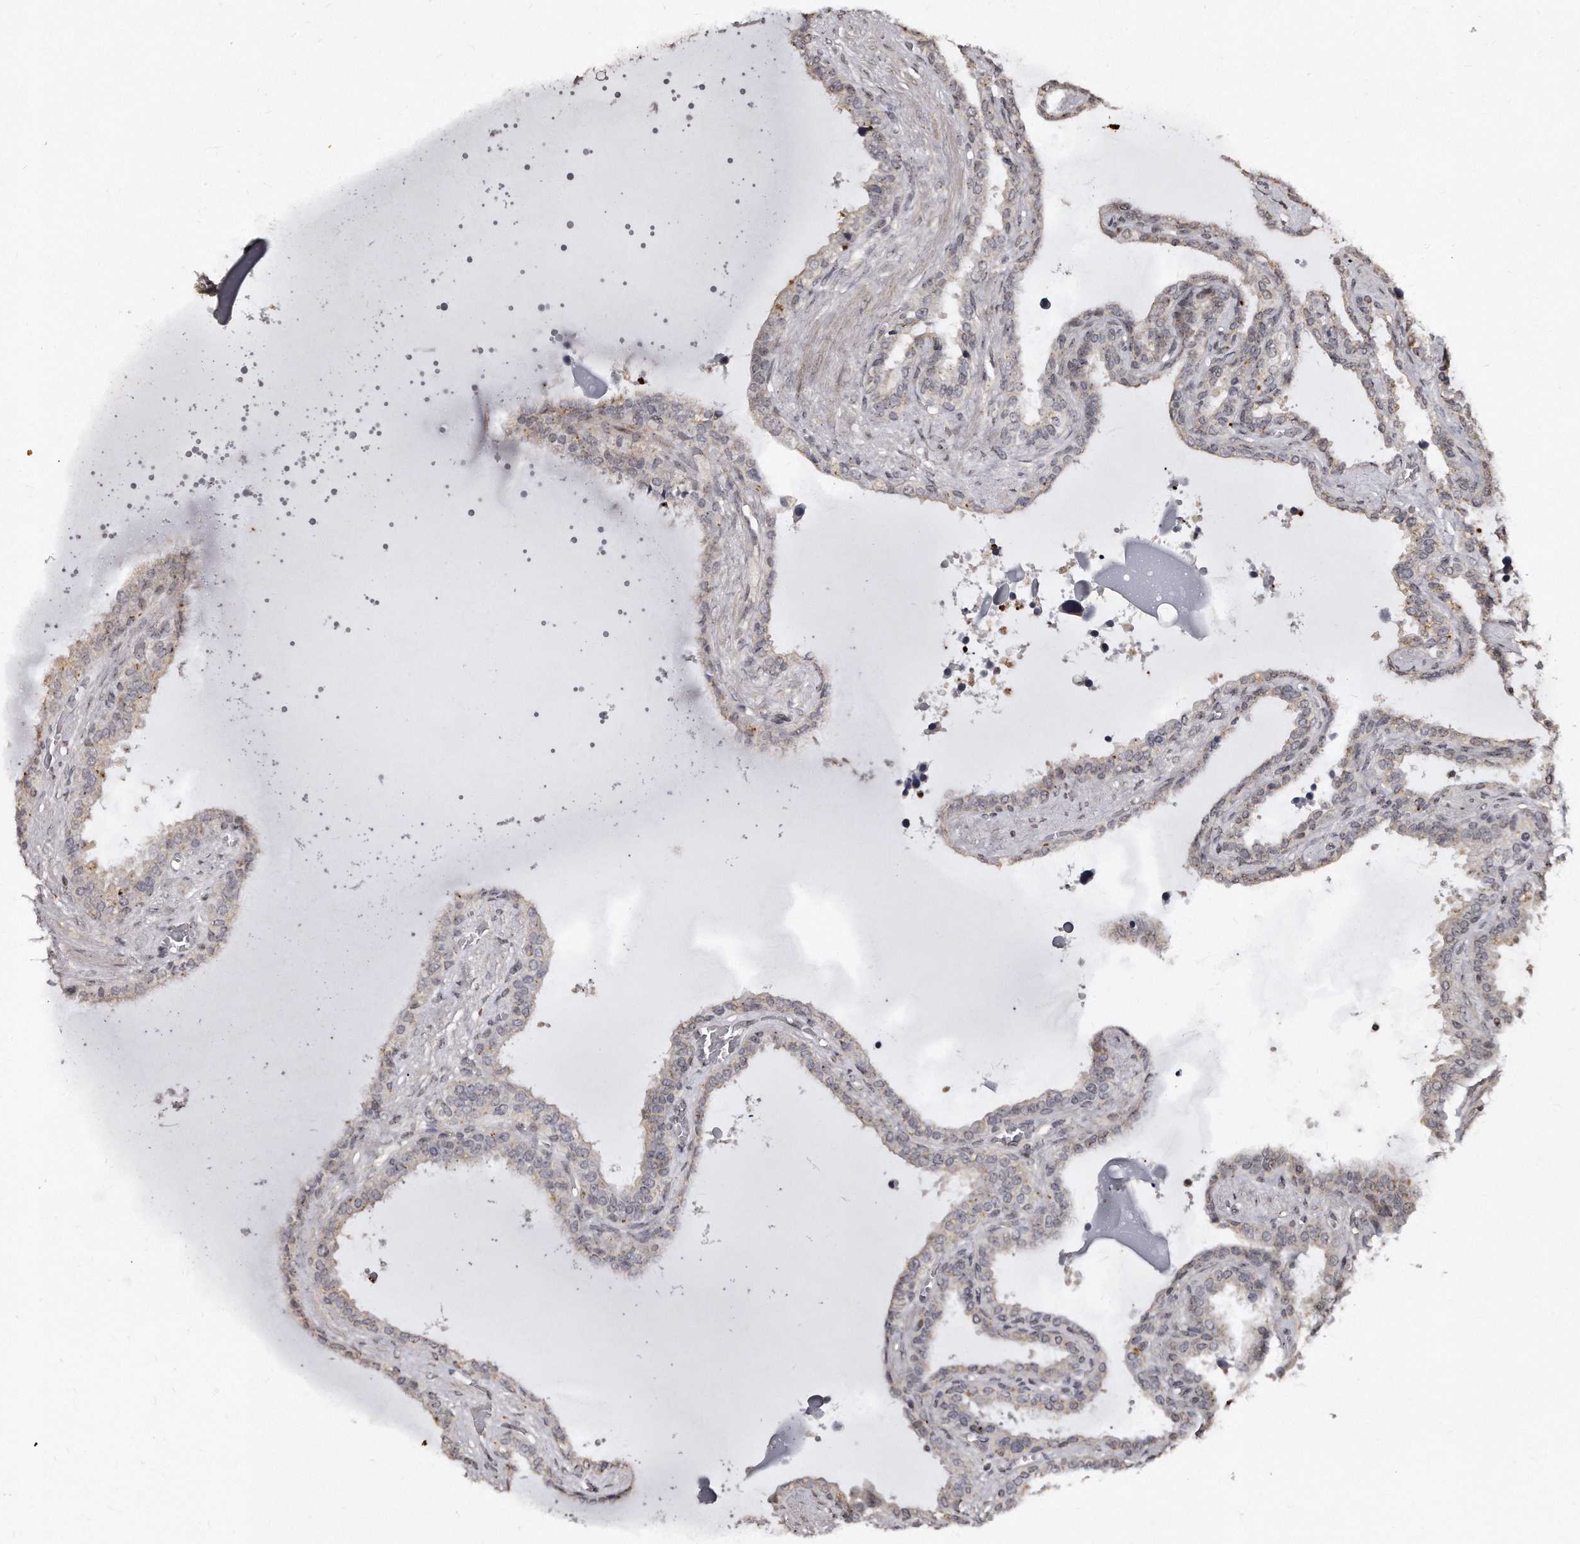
{"staining": {"intensity": "weak", "quantity": "<25%", "location": "cytoplasmic/membranous"}, "tissue": "seminal vesicle", "cell_type": "Glandular cells", "image_type": "normal", "snomed": [{"axis": "morphology", "description": "Normal tissue, NOS"}, {"axis": "topography", "description": "Seminal veicle"}], "caption": "Human seminal vesicle stained for a protein using immunohistochemistry demonstrates no expression in glandular cells.", "gene": "TSHR", "patient": {"sex": "male", "age": 46}}